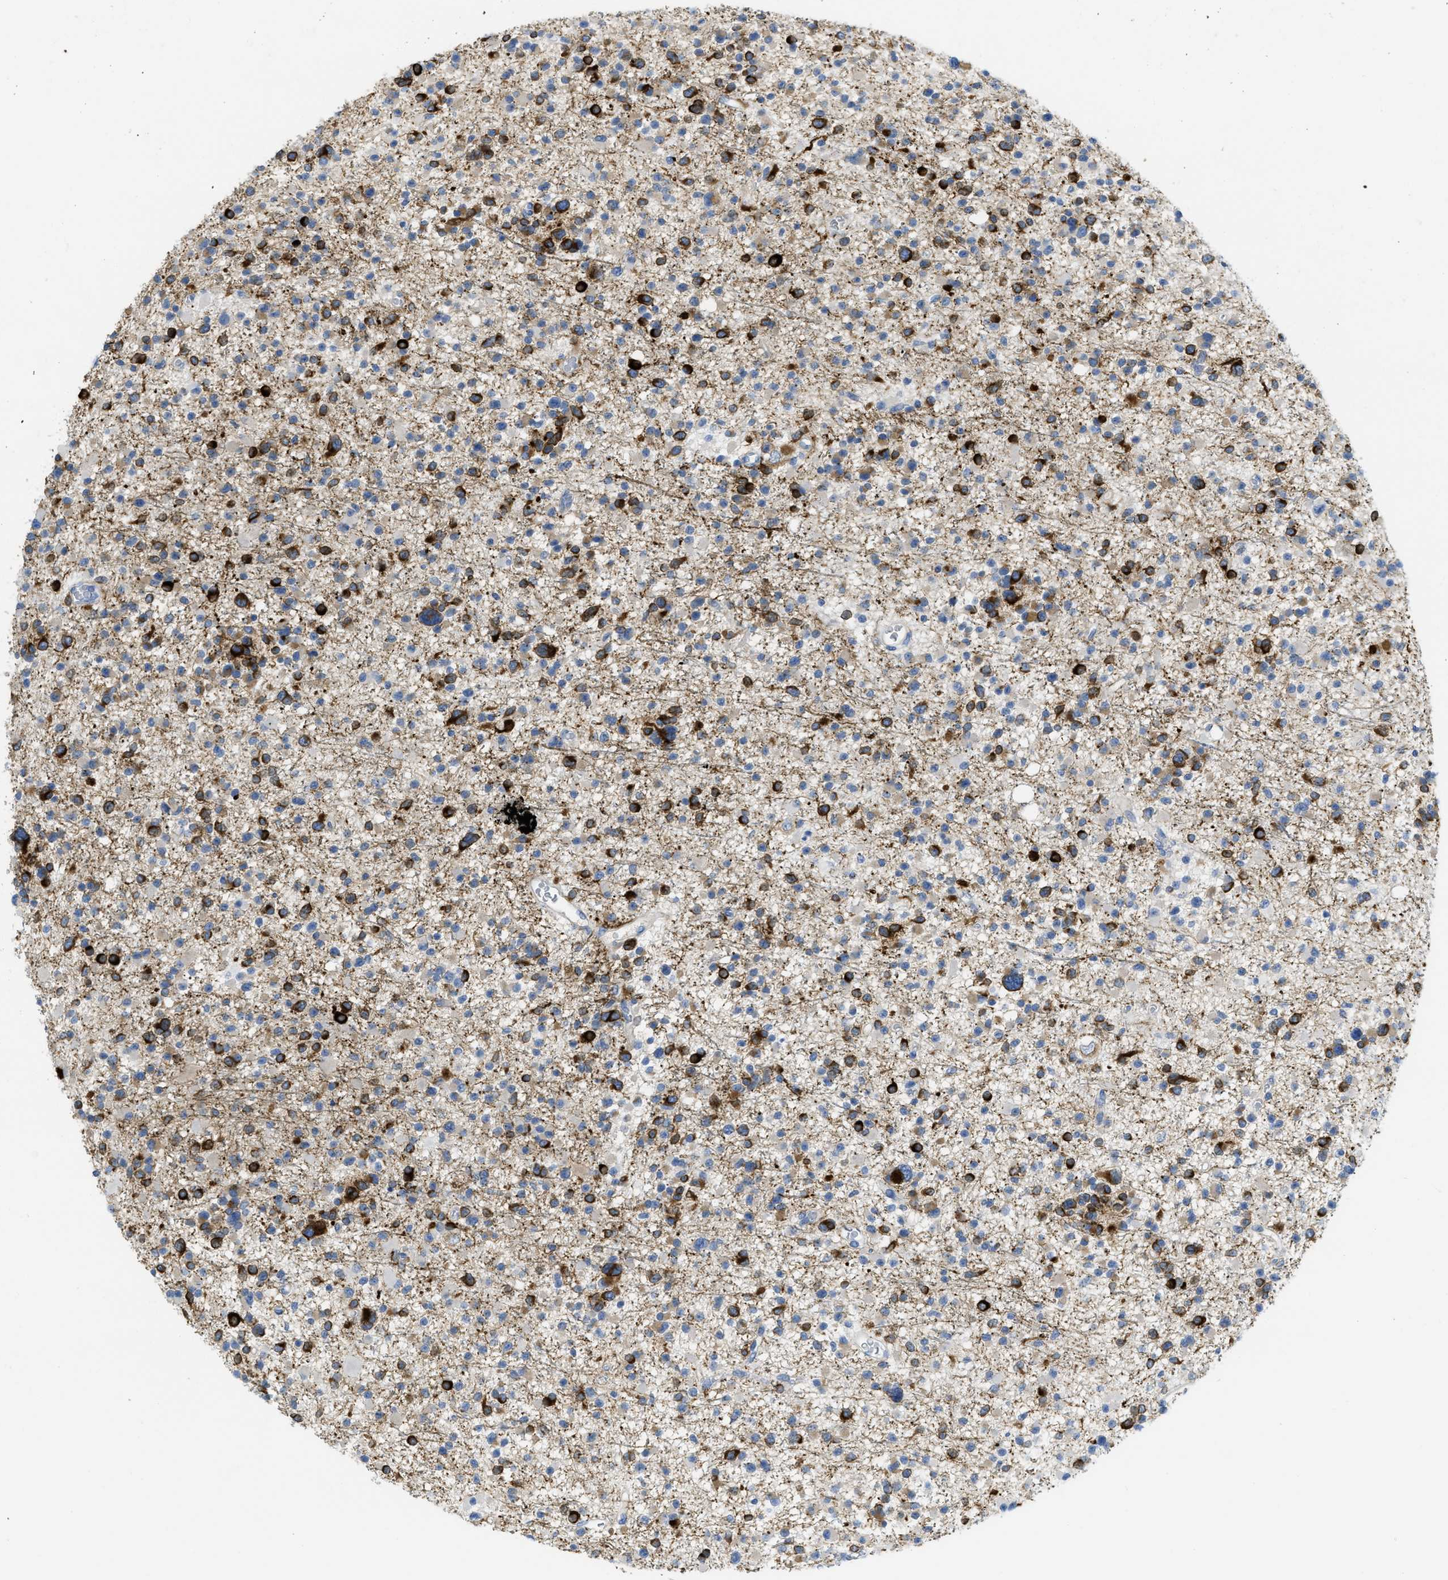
{"staining": {"intensity": "strong", "quantity": "25%-75%", "location": "cytoplasmic/membranous"}, "tissue": "glioma", "cell_type": "Tumor cells", "image_type": "cancer", "snomed": [{"axis": "morphology", "description": "Glioma, malignant, Low grade"}, {"axis": "topography", "description": "Brain"}], "caption": "Immunohistochemical staining of malignant low-grade glioma shows strong cytoplasmic/membranous protein expression in about 25%-75% of tumor cells.", "gene": "CNNM4", "patient": {"sex": "female", "age": 22}}